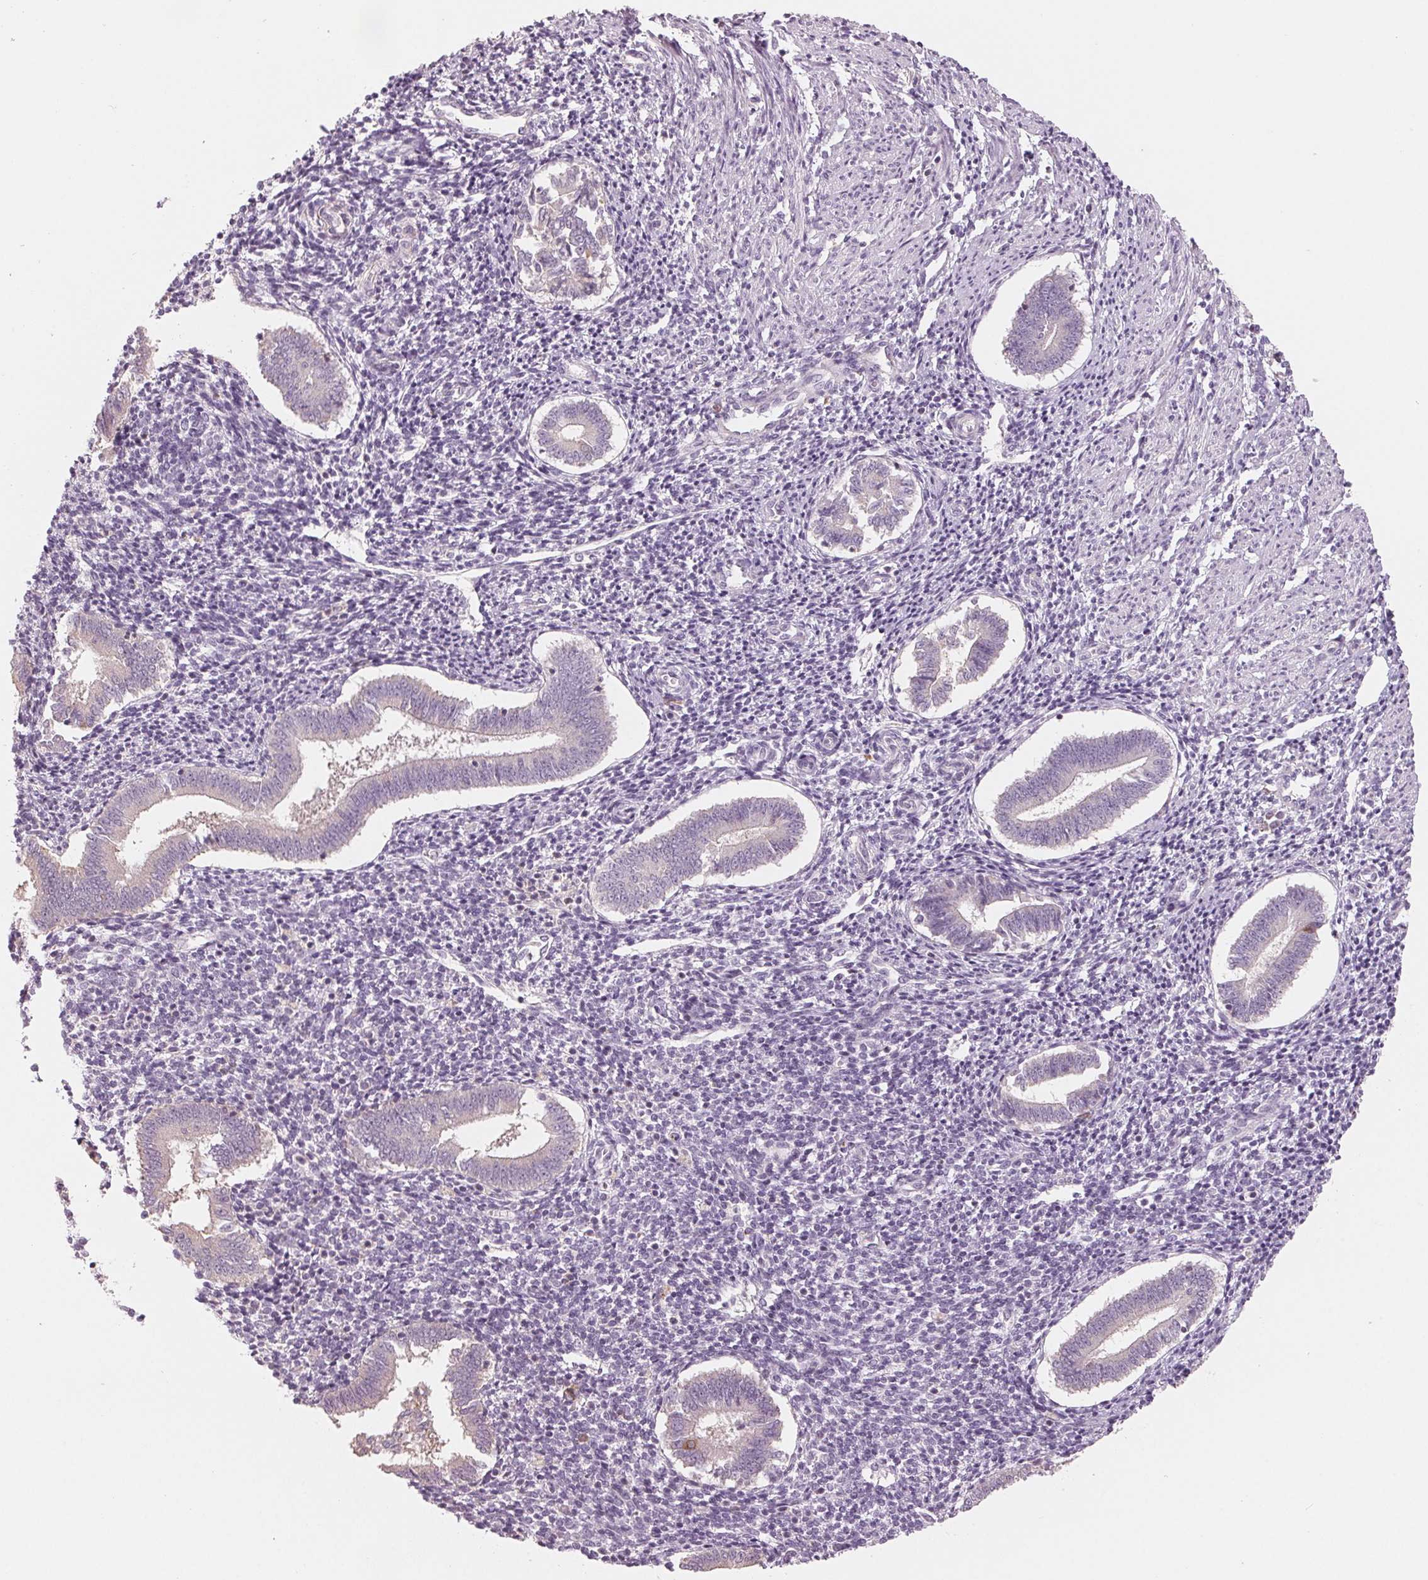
{"staining": {"intensity": "negative", "quantity": "none", "location": "none"}, "tissue": "endometrium", "cell_type": "Cells in endometrial stroma", "image_type": "normal", "snomed": [{"axis": "morphology", "description": "Normal tissue, NOS"}, {"axis": "topography", "description": "Endometrium"}], "caption": "This is an immunohistochemistry histopathology image of normal endometrium. There is no expression in cells in endometrial stroma.", "gene": "VTCN1", "patient": {"sex": "female", "age": 25}}